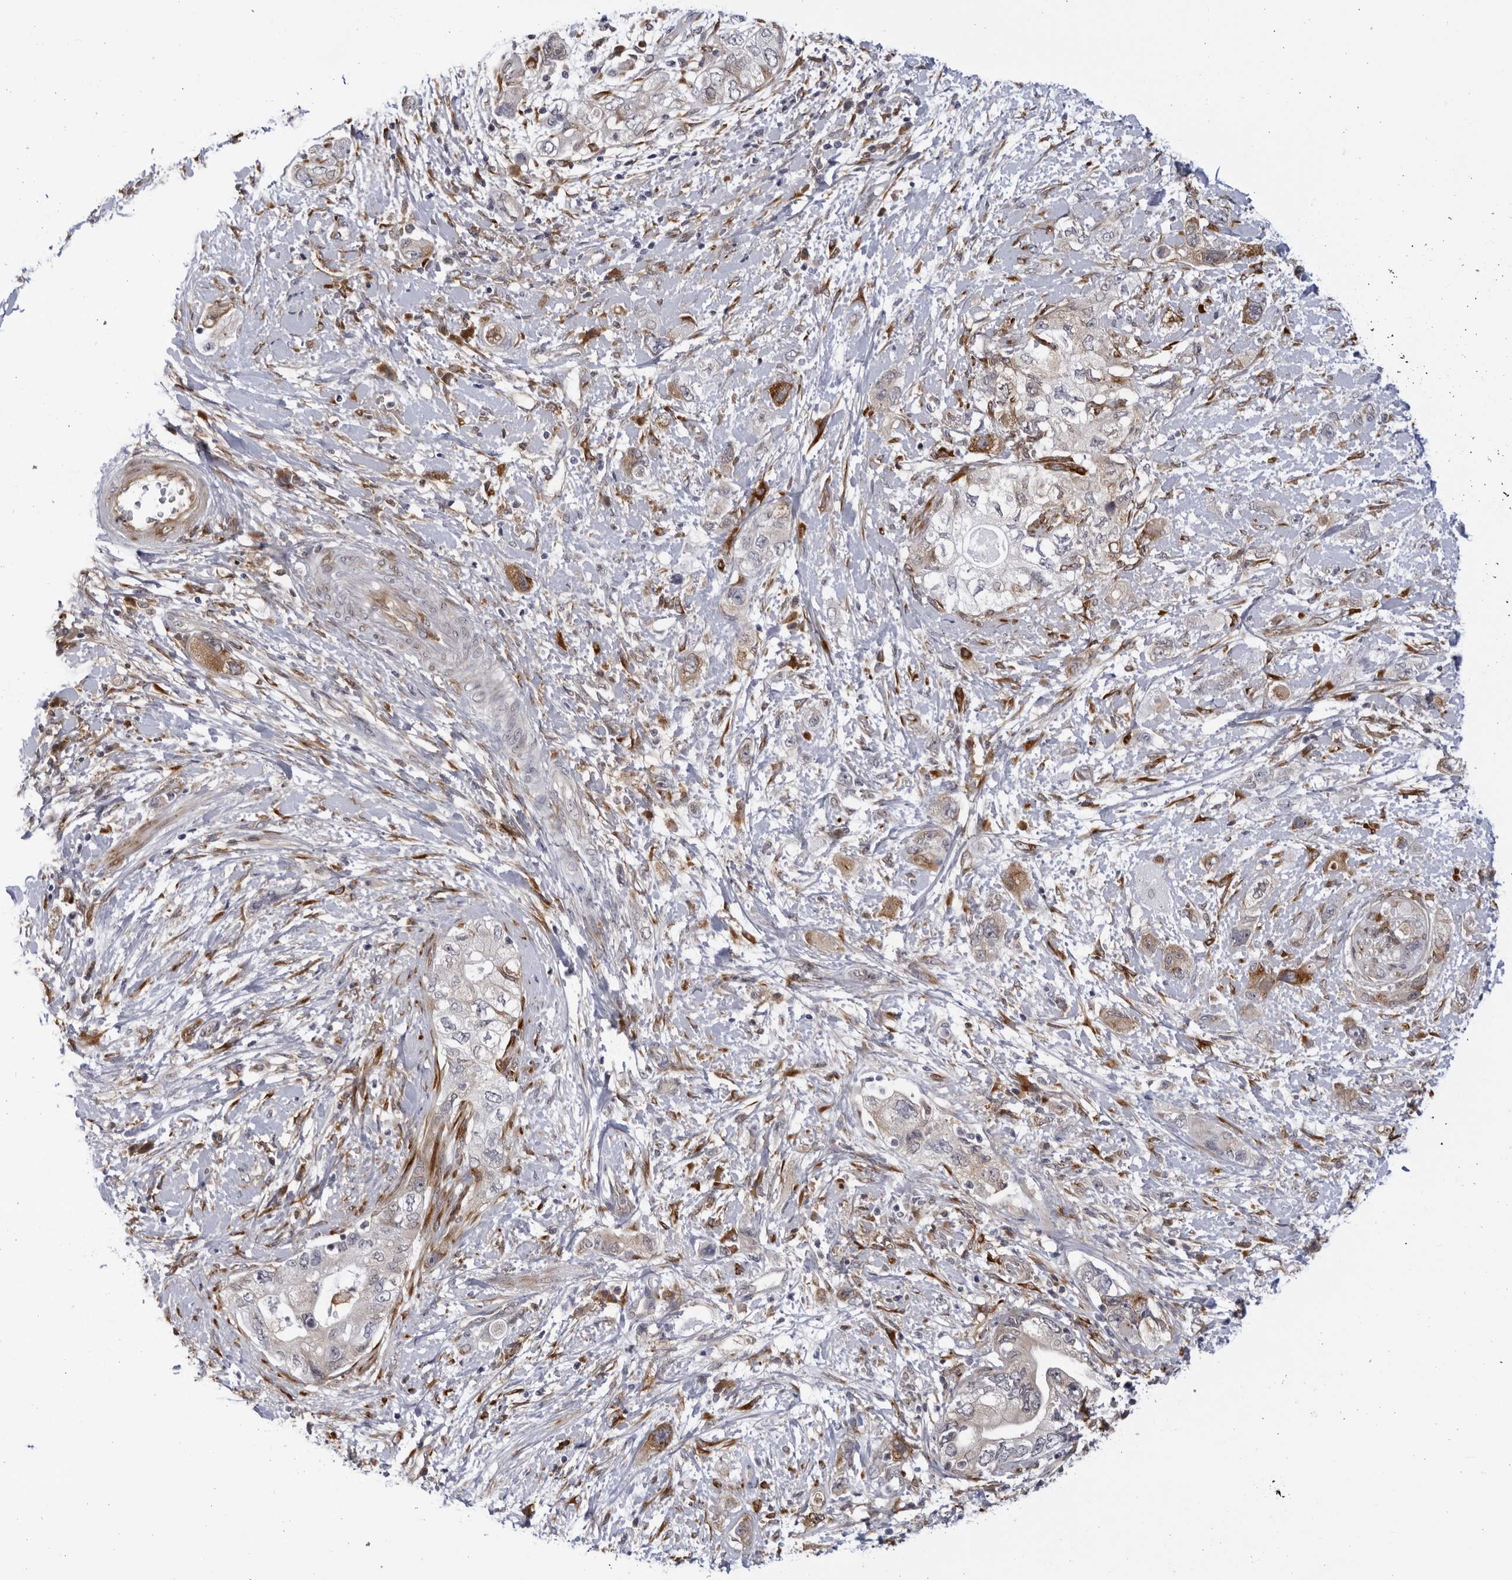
{"staining": {"intensity": "moderate", "quantity": "<25%", "location": "cytoplasmic/membranous"}, "tissue": "pancreatic cancer", "cell_type": "Tumor cells", "image_type": "cancer", "snomed": [{"axis": "morphology", "description": "Adenocarcinoma, NOS"}, {"axis": "topography", "description": "Pancreas"}], "caption": "IHC (DAB (3,3'-diaminobenzidine)) staining of adenocarcinoma (pancreatic) shows moderate cytoplasmic/membranous protein expression in about <25% of tumor cells. (DAB IHC, brown staining for protein, blue staining for nuclei).", "gene": "BMP2K", "patient": {"sex": "female", "age": 73}}